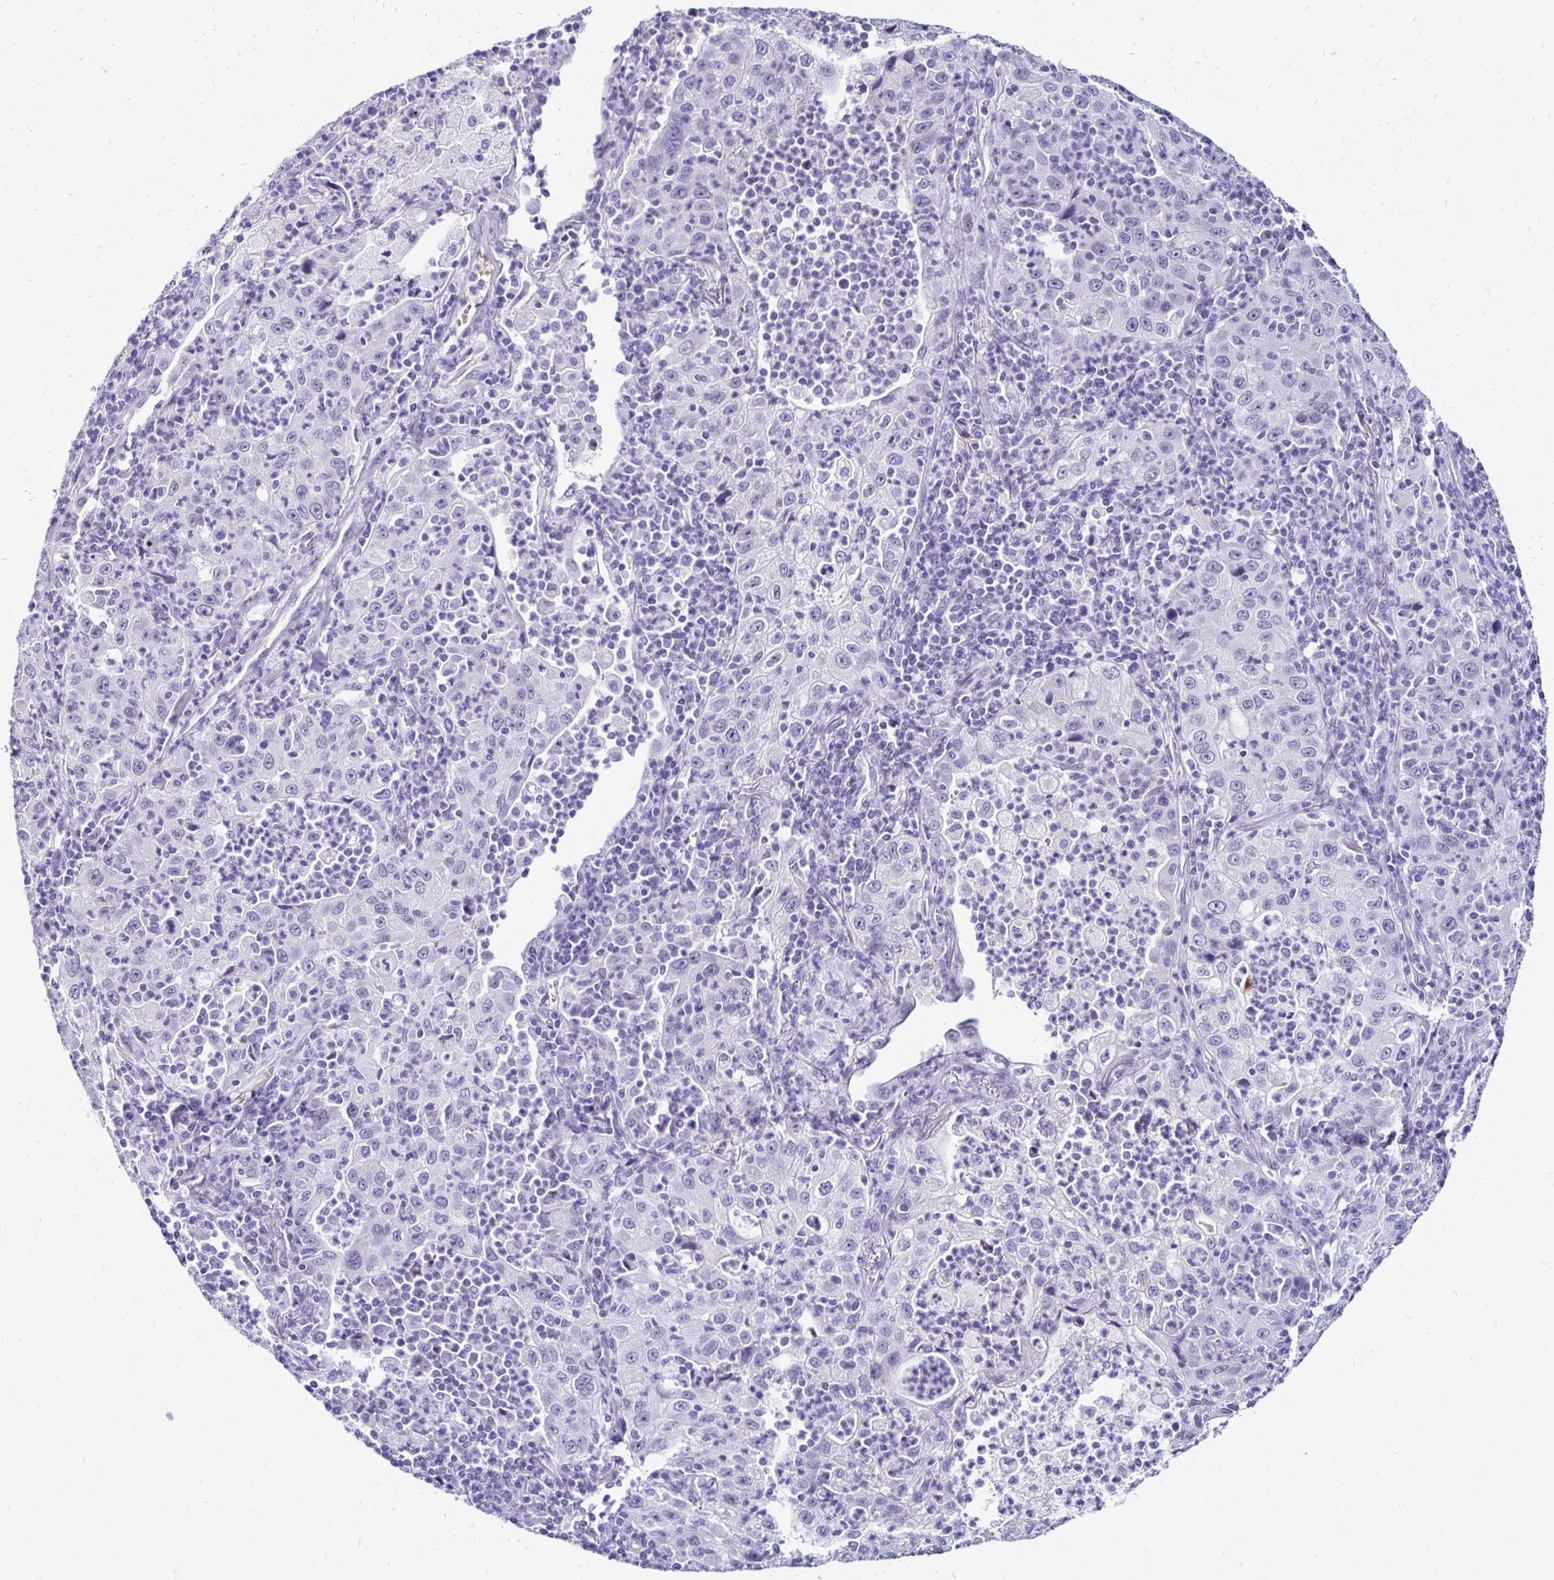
{"staining": {"intensity": "negative", "quantity": "none", "location": "none"}, "tissue": "lung cancer", "cell_type": "Tumor cells", "image_type": "cancer", "snomed": [{"axis": "morphology", "description": "Squamous cell carcinoma, NOS"}, {"axis": "topography", "description": "Lung"}], "caption": "A photomicrograph of lung cancer stained for a protein demonstrates no brown staining in tumor cells.", "gene": "RHBDL3", "patient": {"sex": "male", "age": 71}}